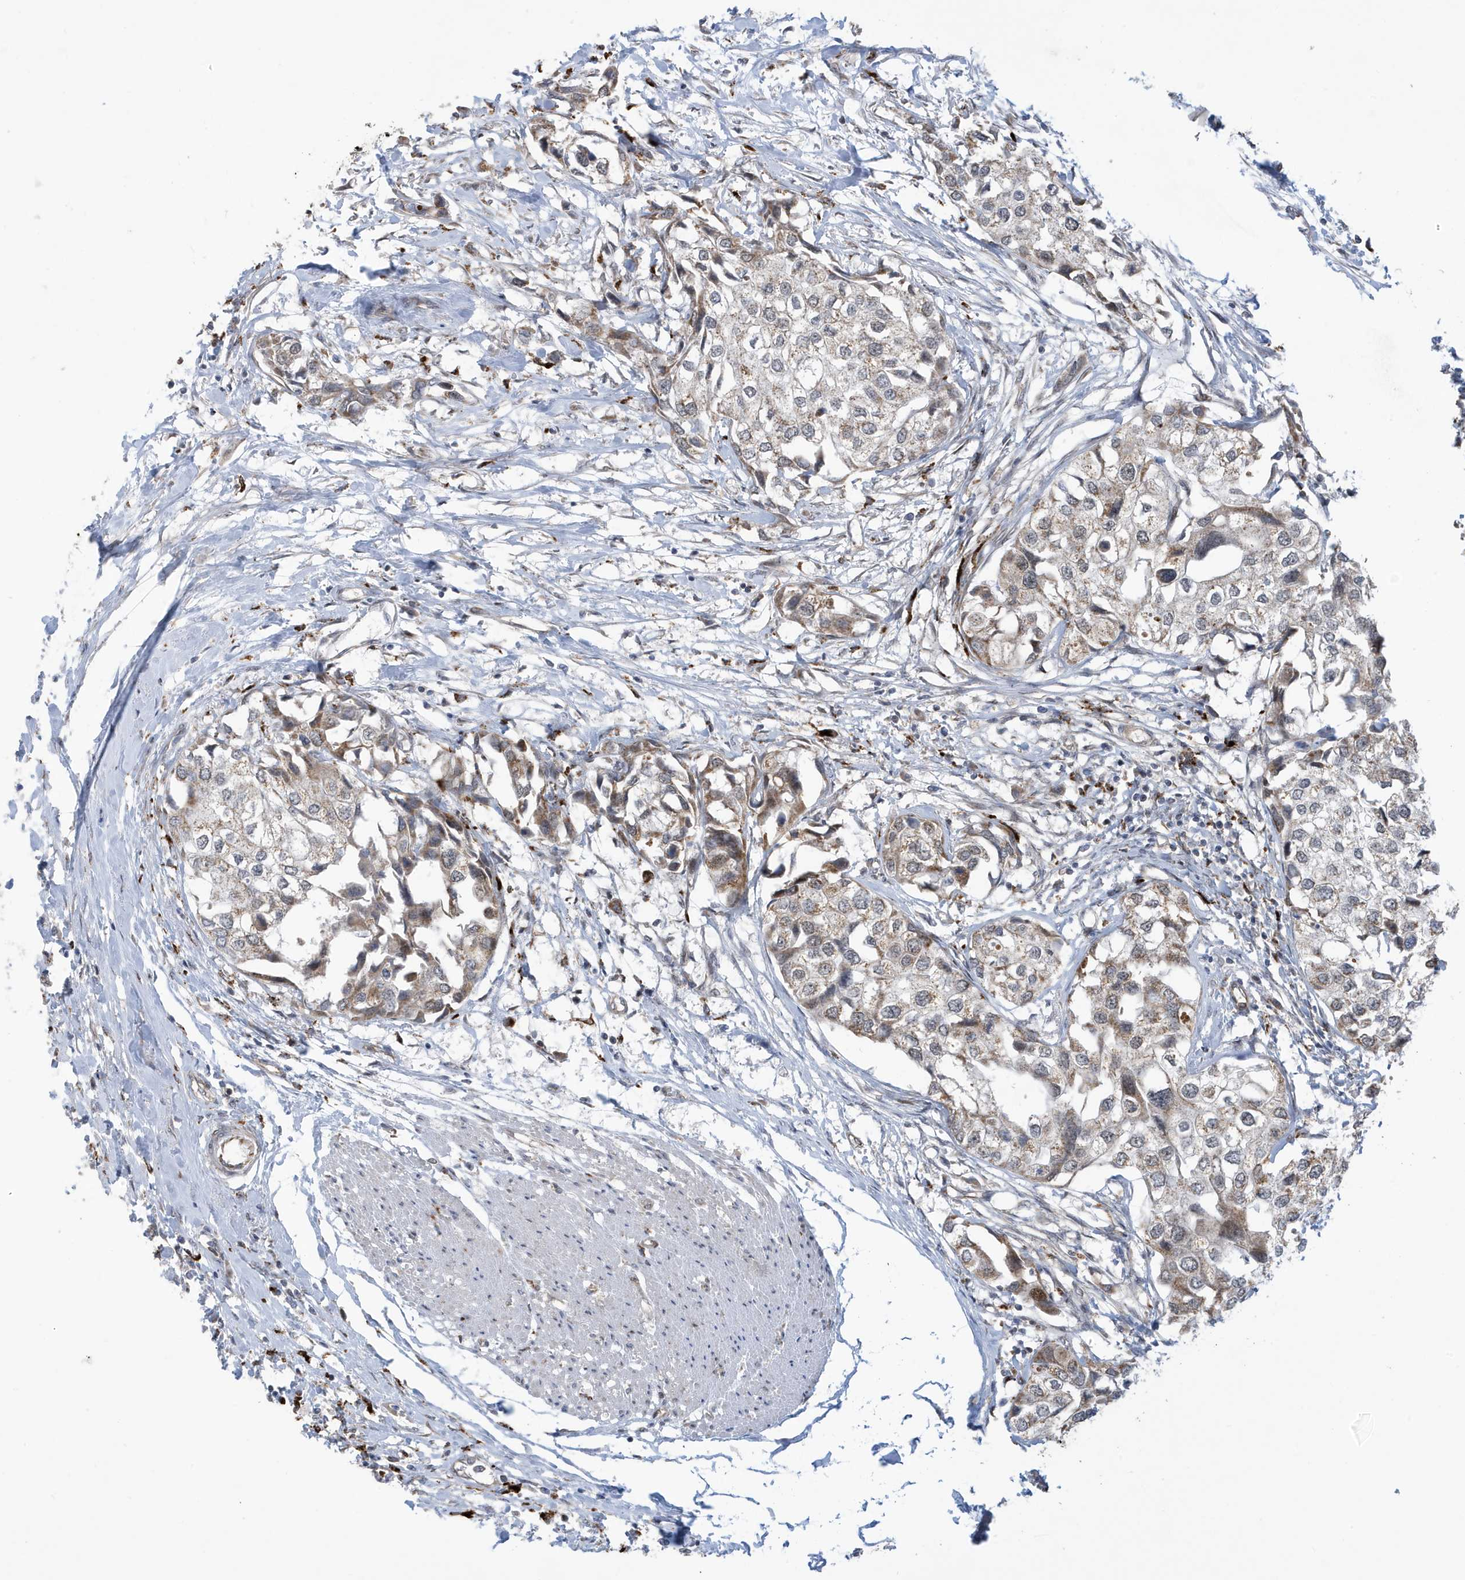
{"staining": {"intensity": "weak", "quantity": "25%-75%", "location": "cytoplasmic/membranous"}, "tissue": "urothelial cancer", "cell_type": "Tumor cells", "image_type": "cancer", "snomed": [{"axis": "morphology", "description": "Urothelial carcinoma, High grade"}, {"axis": "topography", "description": "Urinary bladder"}], "caption": "Weak cytoplasmic/membranous expression for a protein is appreciated in approximately 25%-75% of tumor cells of urothelial cancer using immunohistochemistry.", "gene": "FAM9B", "patient": {"sex": "male", "age": 64}}